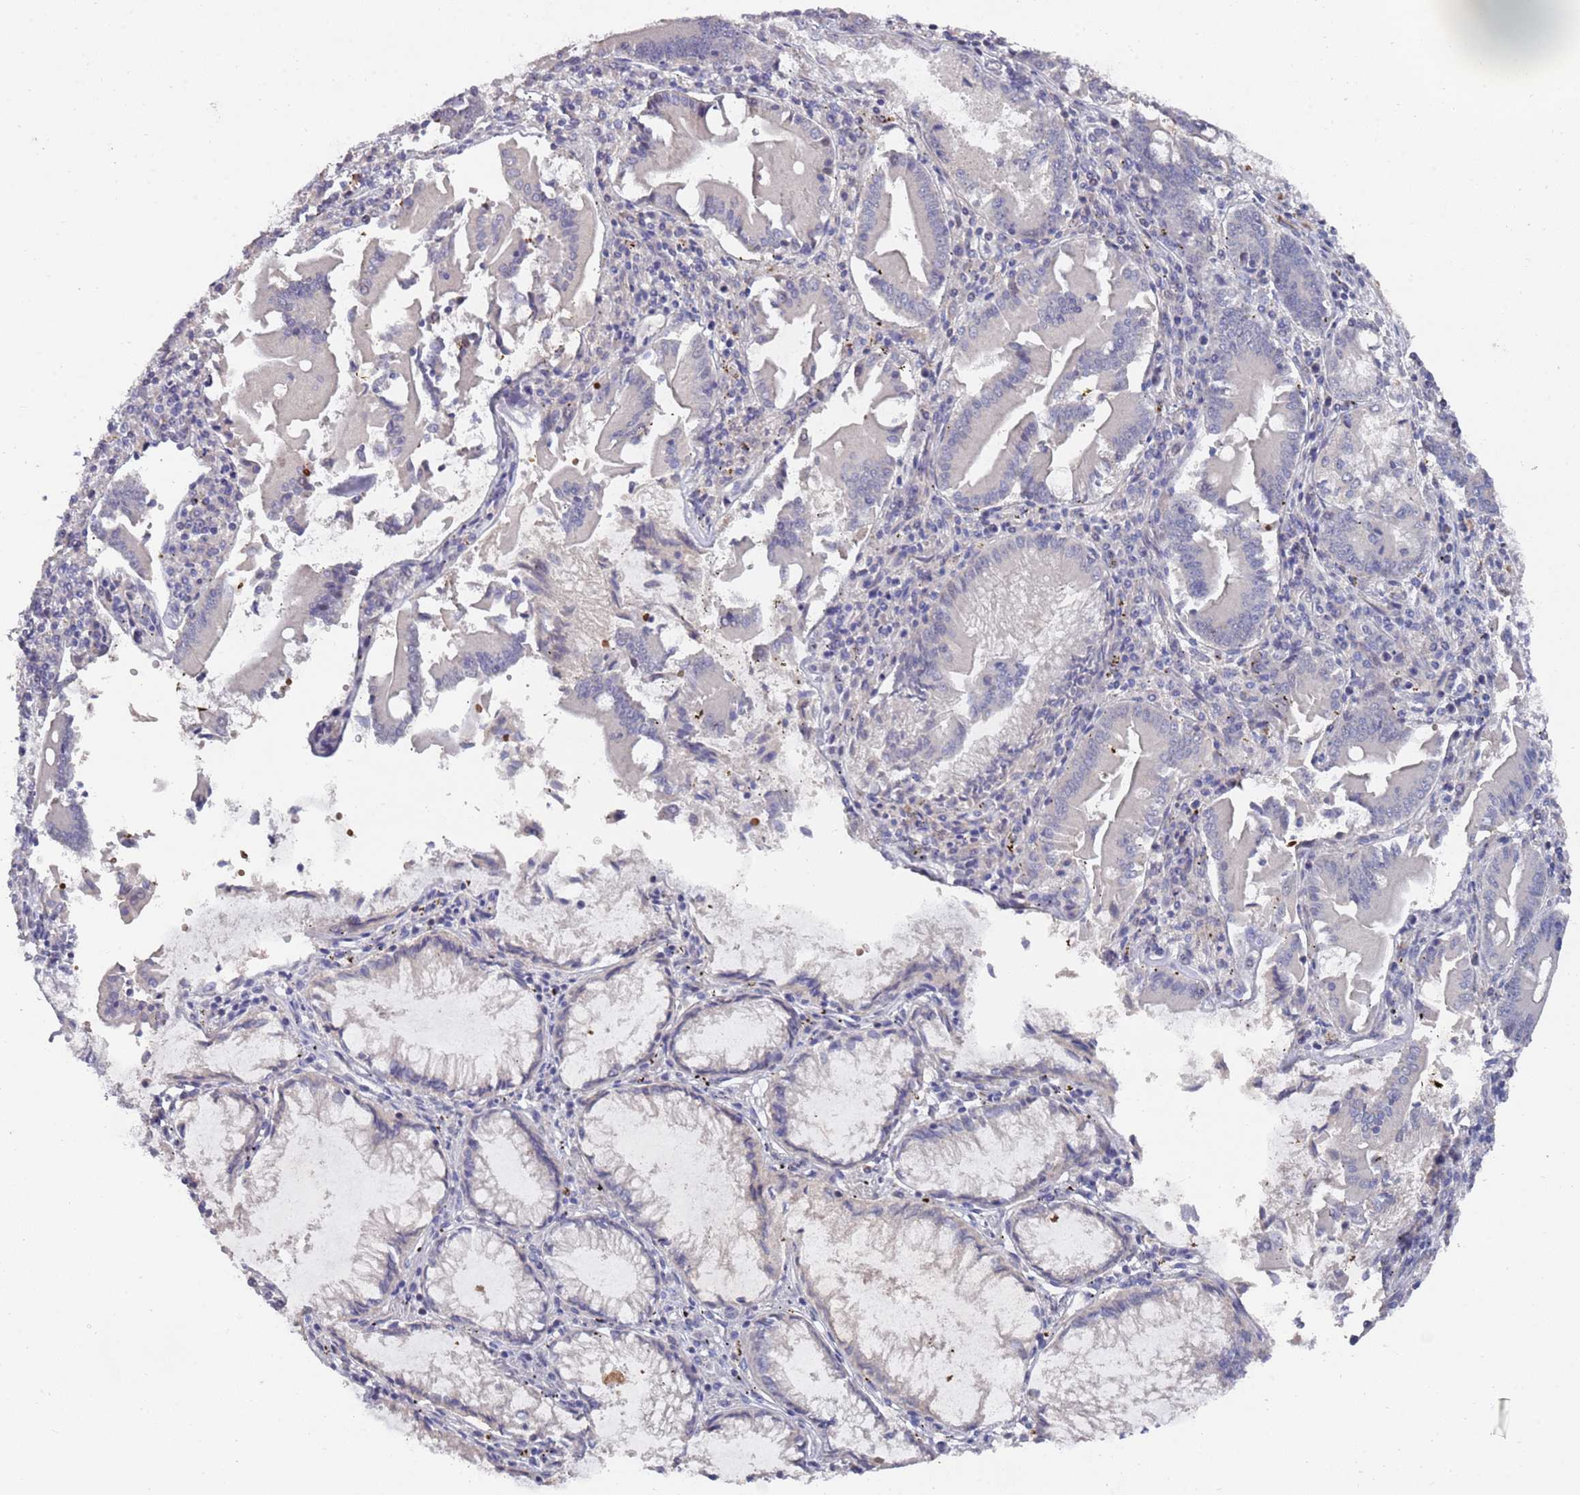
{"staining": {"intensity": "negative", "quantity": "none", "location": "none"}, "tissue": "pancreatic cancer", "cell_type": "Tumor cells", "image_type": "cancer", "snomed": [{"axis": "morphology", "description": "Adenocarcinoma, NOS"}, {"axis": "topography", "description": "Pancreas"}], "caption": "Tumor cells are negative for brown protein staining in adenocarcinoma (pancreatic).", "gene": "LACC1", "patient": {"sex": "female", "age": 50}}